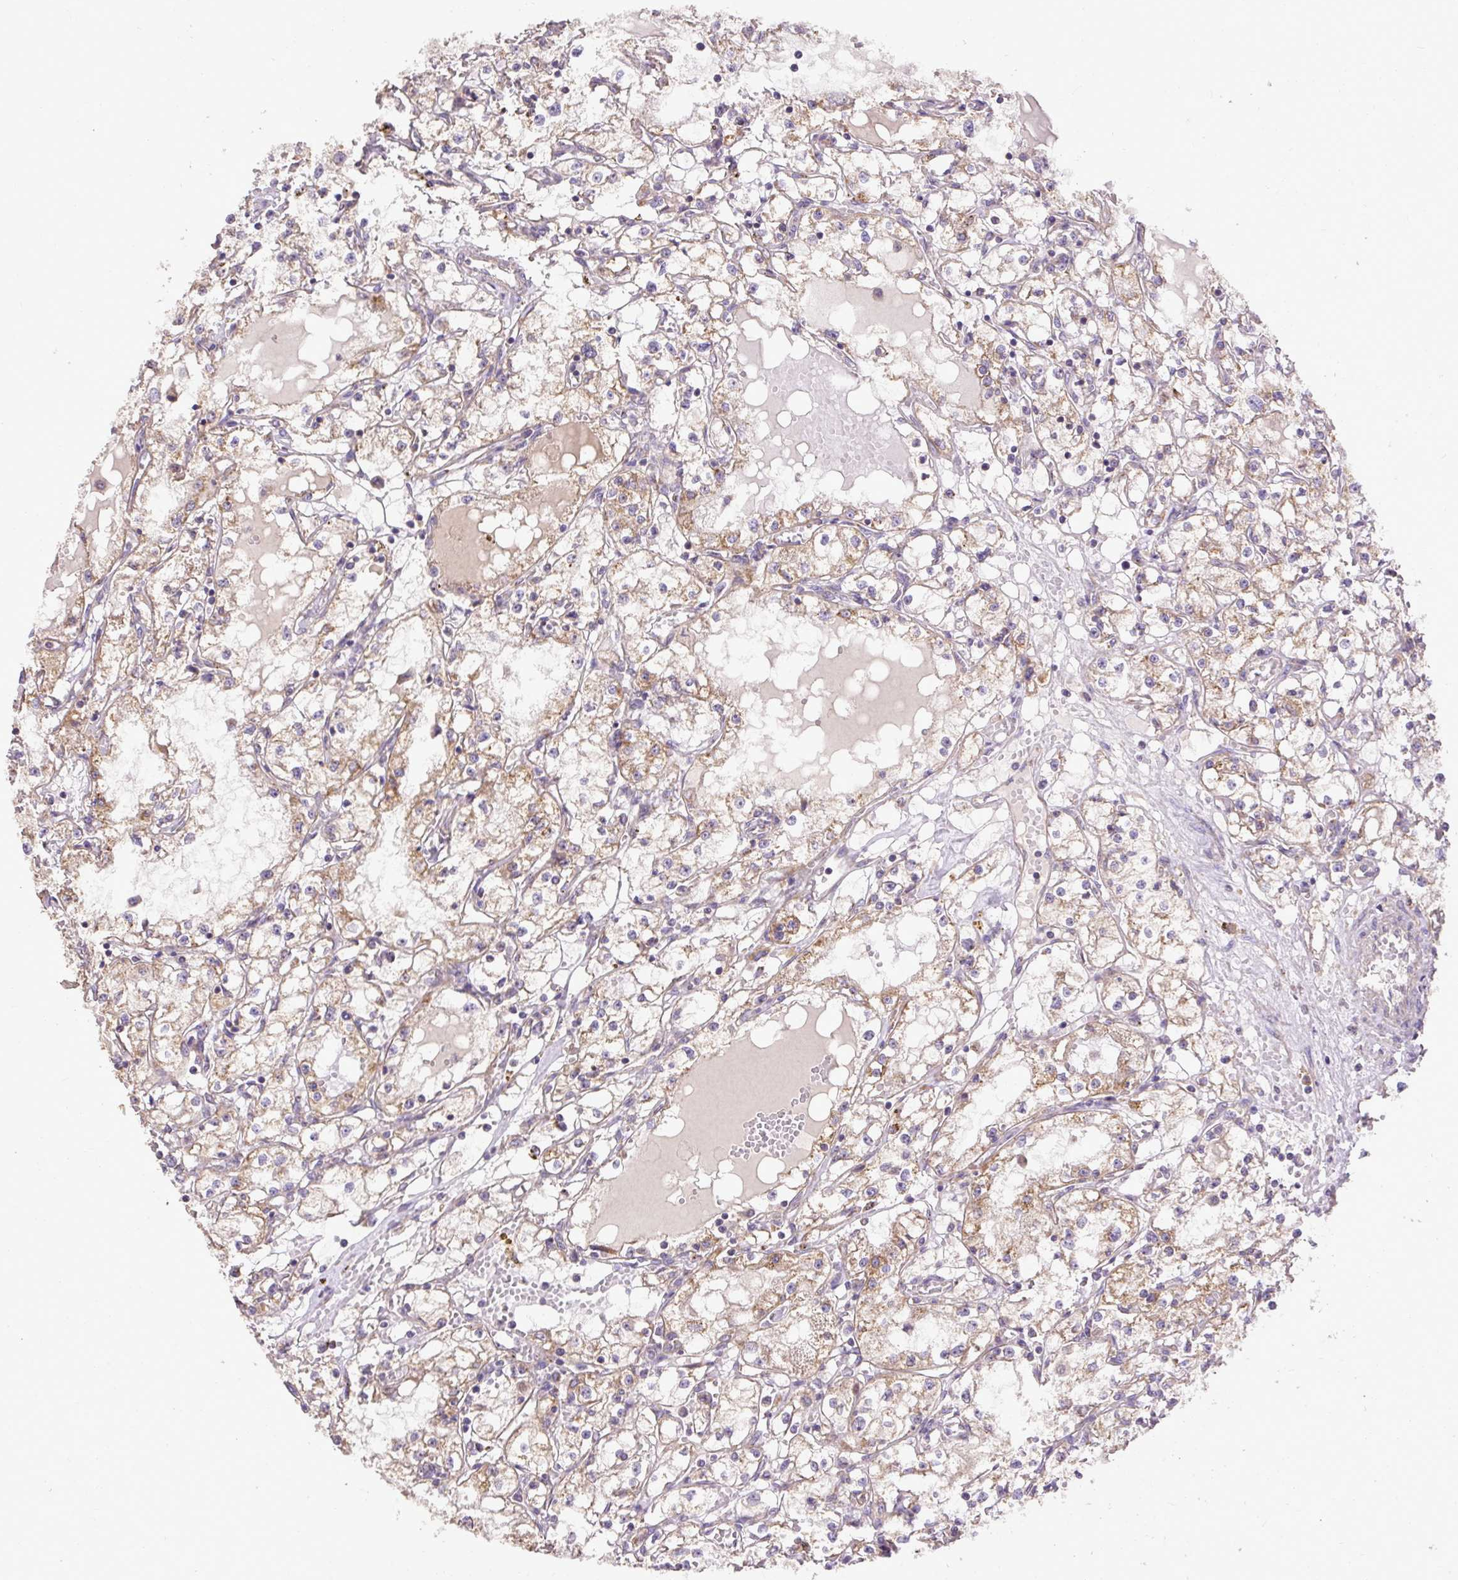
{"staining": {"intensity": "moderate", "quantity": "<25%", "location": "cytoplasmic/membranous"}, "tissue": "renal cancer", "cell_type": "Tumor cells", "image_type": "cancer", "snomed": [{"axis": "morphology", "description": "Adenocarcinoma, NOS"}, {"axis": "topography", "description": "Kidney"}], "caption": "Adenocarcinoma (renal) stained with DAB (3,3'-diaminobenzidine) immunohistochemistry exhibits low levels of moderate cytoplasmic/membranous staining in about <25% of tumor cells.", "gene": "ABR", "patient": {"sex": "male", "age": 56}}